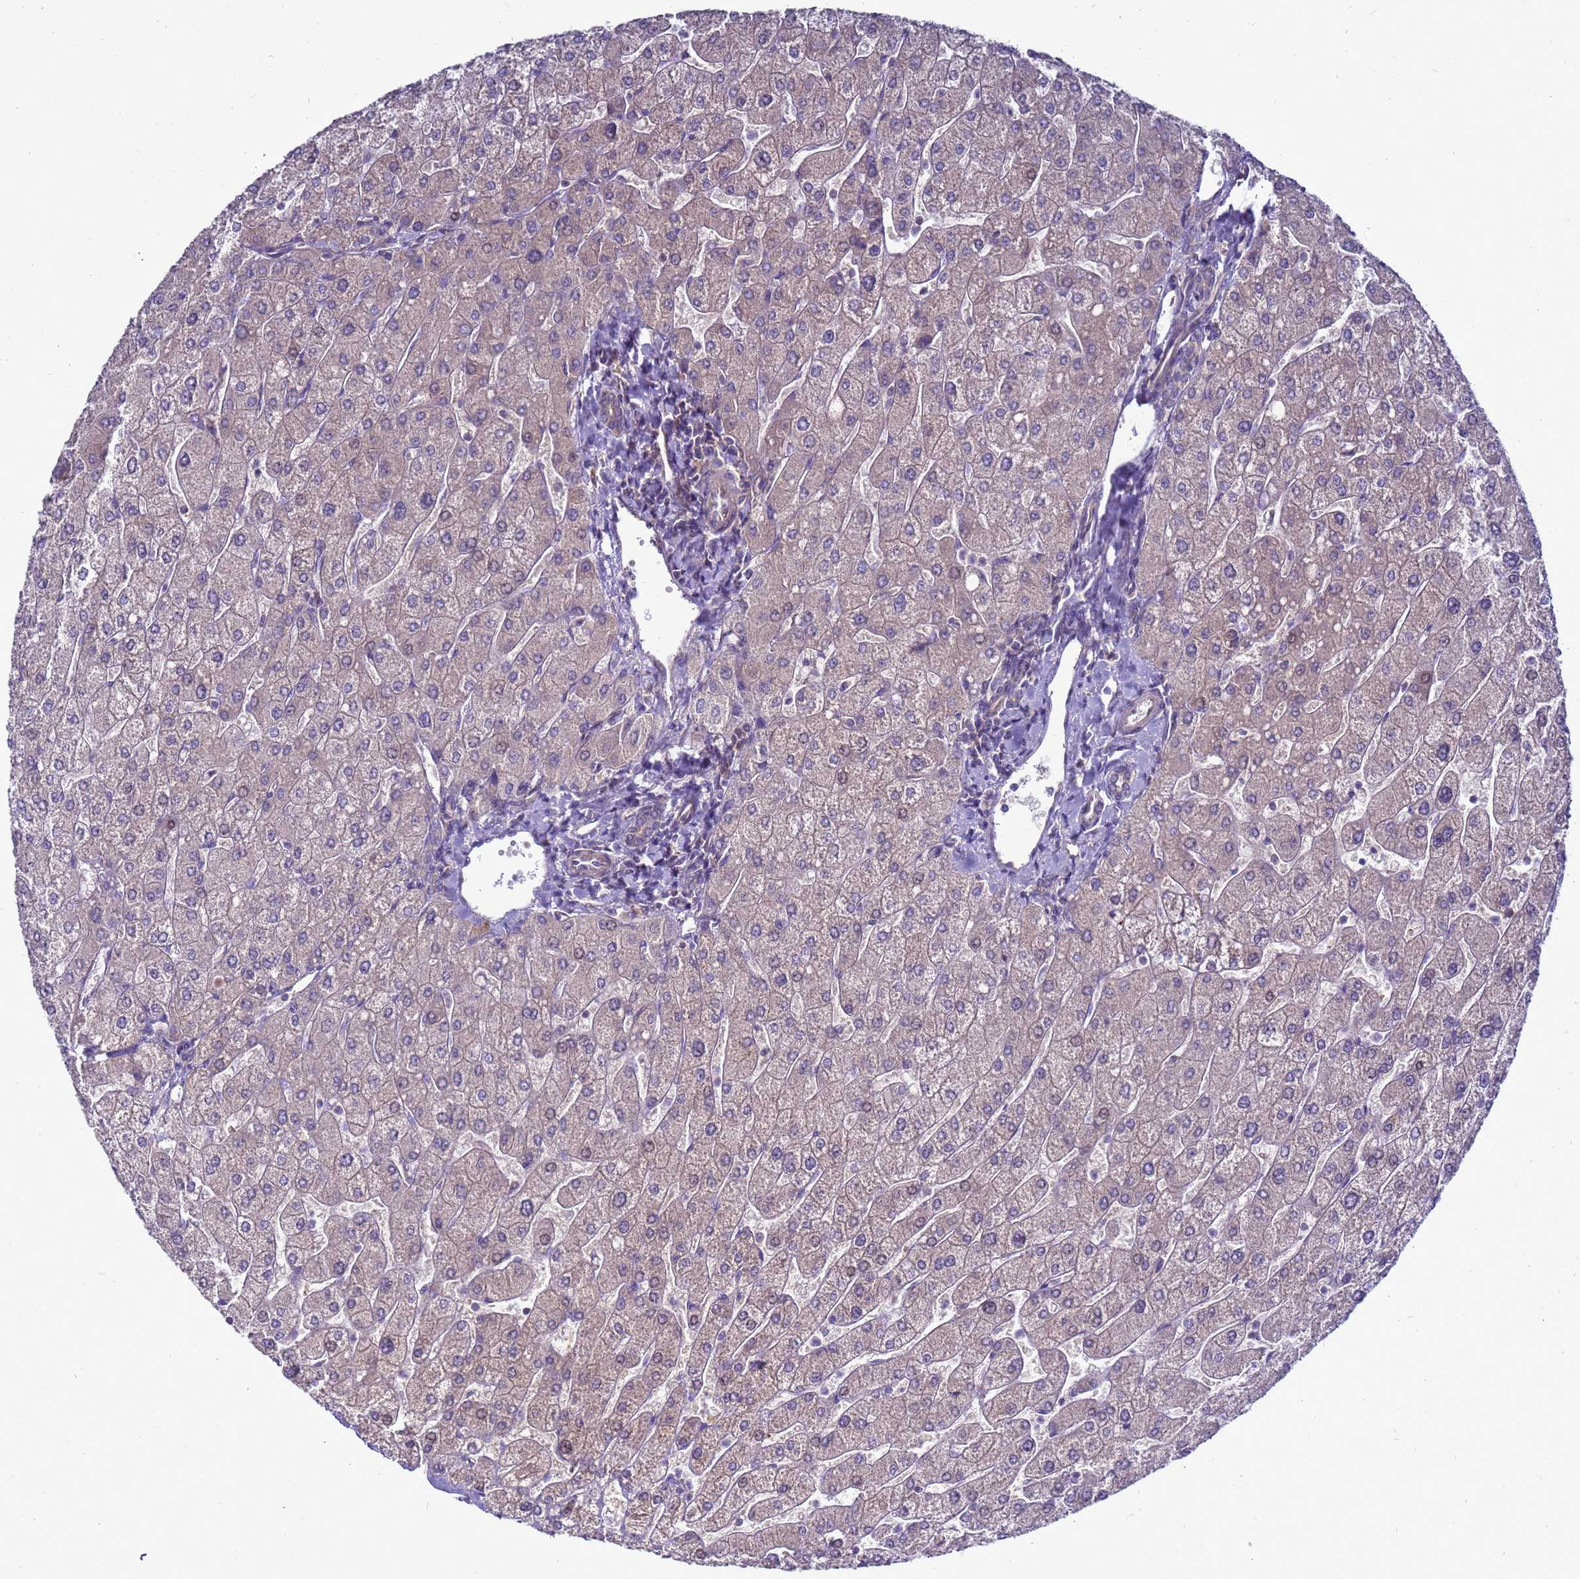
{"staining": {"intensity": "weak", "quantity": "25%-75%", "location": "cytoplasmic/membranous"}, "tissue": "liver", "cell_type": "Cholangiocytes", "image_type": "normal", "snomed": [{"axis": "morphology", "description": "Normal tissue, NOS"}, {"axis": "topography", "description": "Liver"}], "caption": "Immunohistochemistry micrograph of normal liver stained for a protein (brown), which reveals low levels of weak cytoplasmic/membranous expression in about 25%-75% of cholangiocytes.", "gene": "MON1B", "patient": {"sex": "male", "age": 55}}